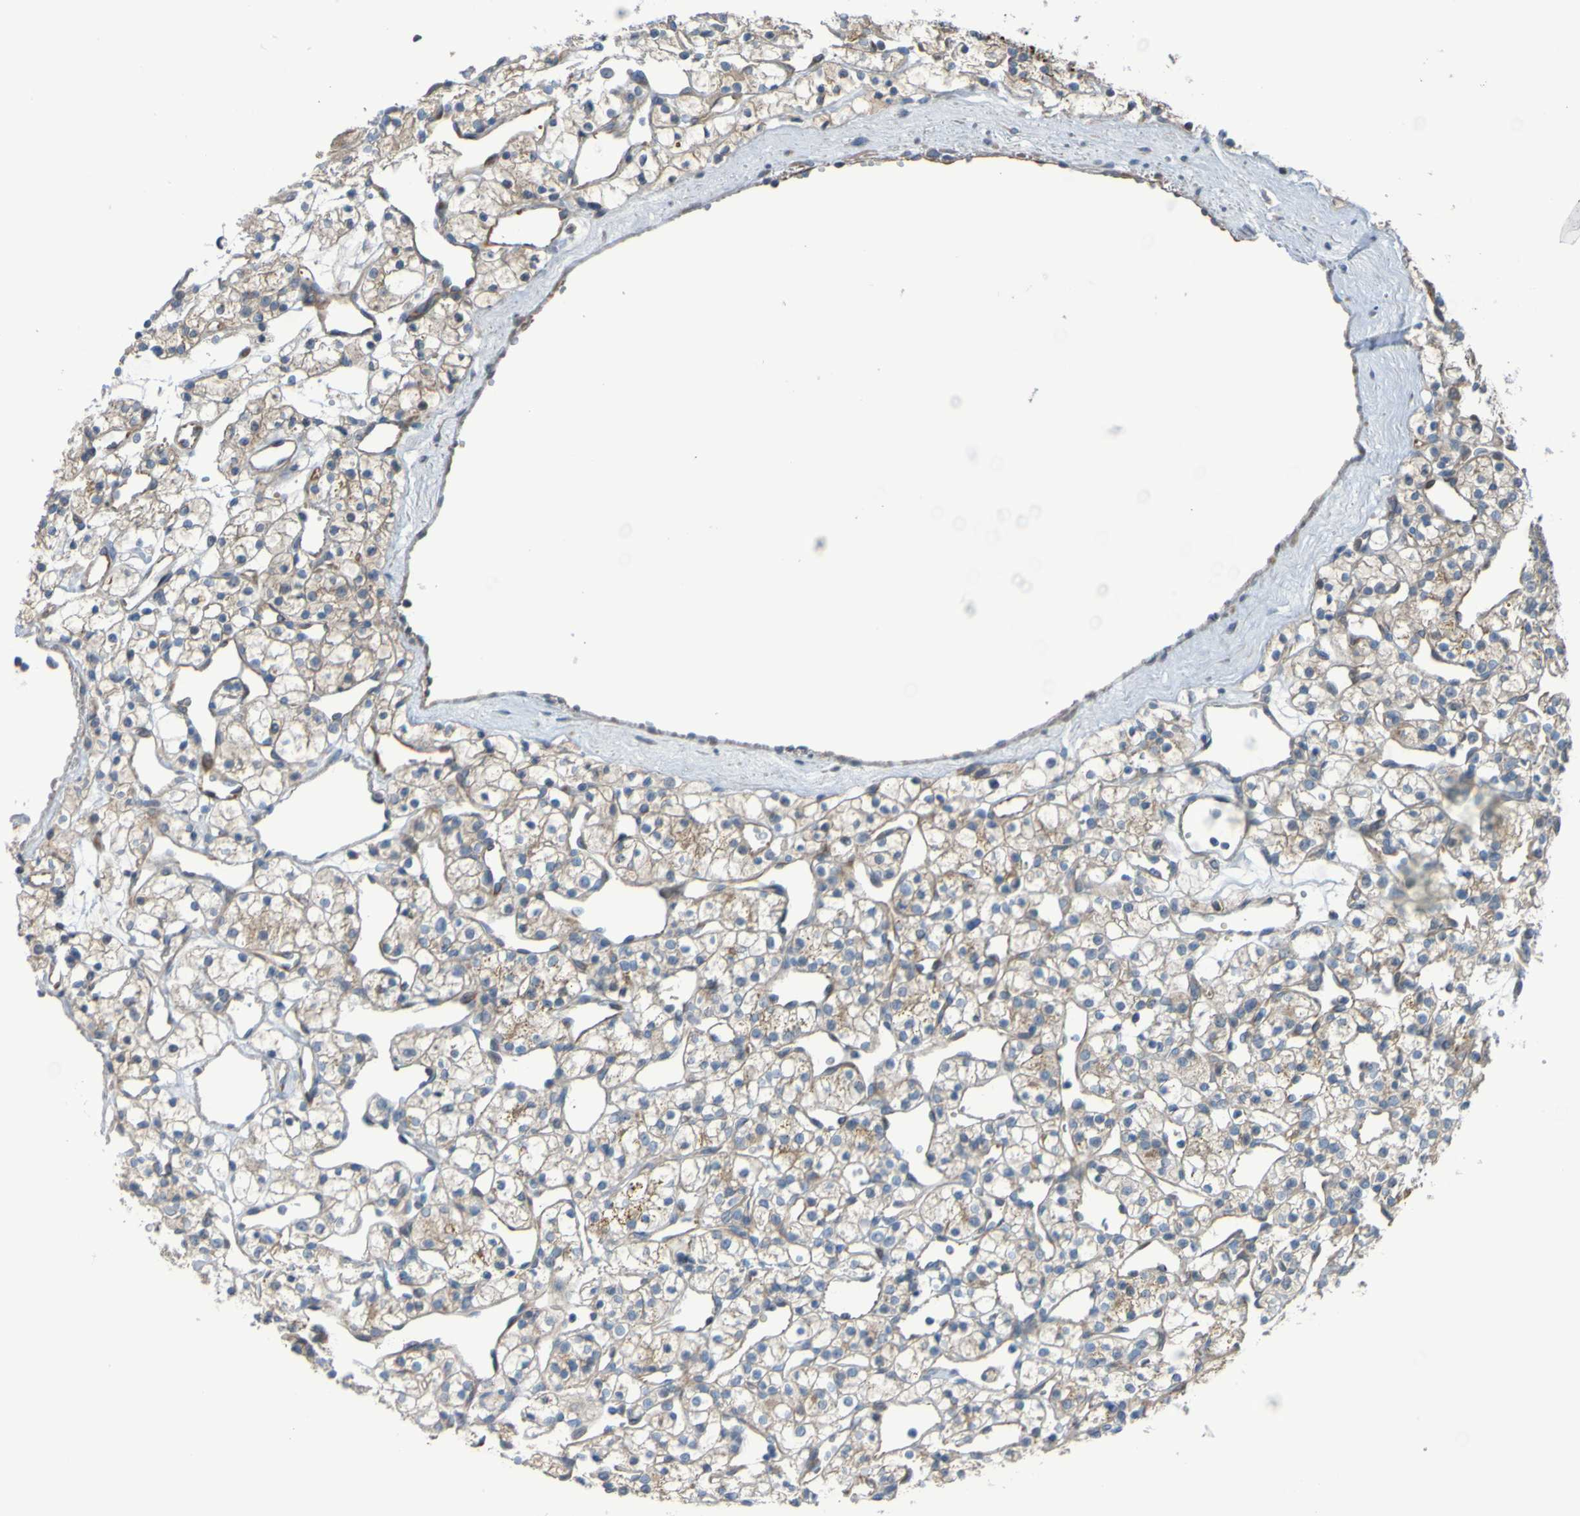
{"staining": {"intensity": "weak", "quantity": "25%-75%", "location": "cytoplasmic/membranous"}, "tissue": "renal cancer", "cell_type": "Tumor cells", "image_type": "cancer", "snomed": [{"axis": "morphology", "description": "Adenocarcinoma, NOS"}, {"axis": "topography", "description": "Kidney"}], "caption": "IHC micrograph of neoplastic tissue: renal adenocarcinoma stained using immunohistochemistry shows low levels of weak protein expression localized specifically in the cytoplasmic/membranous of tumor cells, appearing as a cytoplasmic/membranous brown color.", "gene": "NPRL3", "patient": {"sex": "female", "age": 60}}